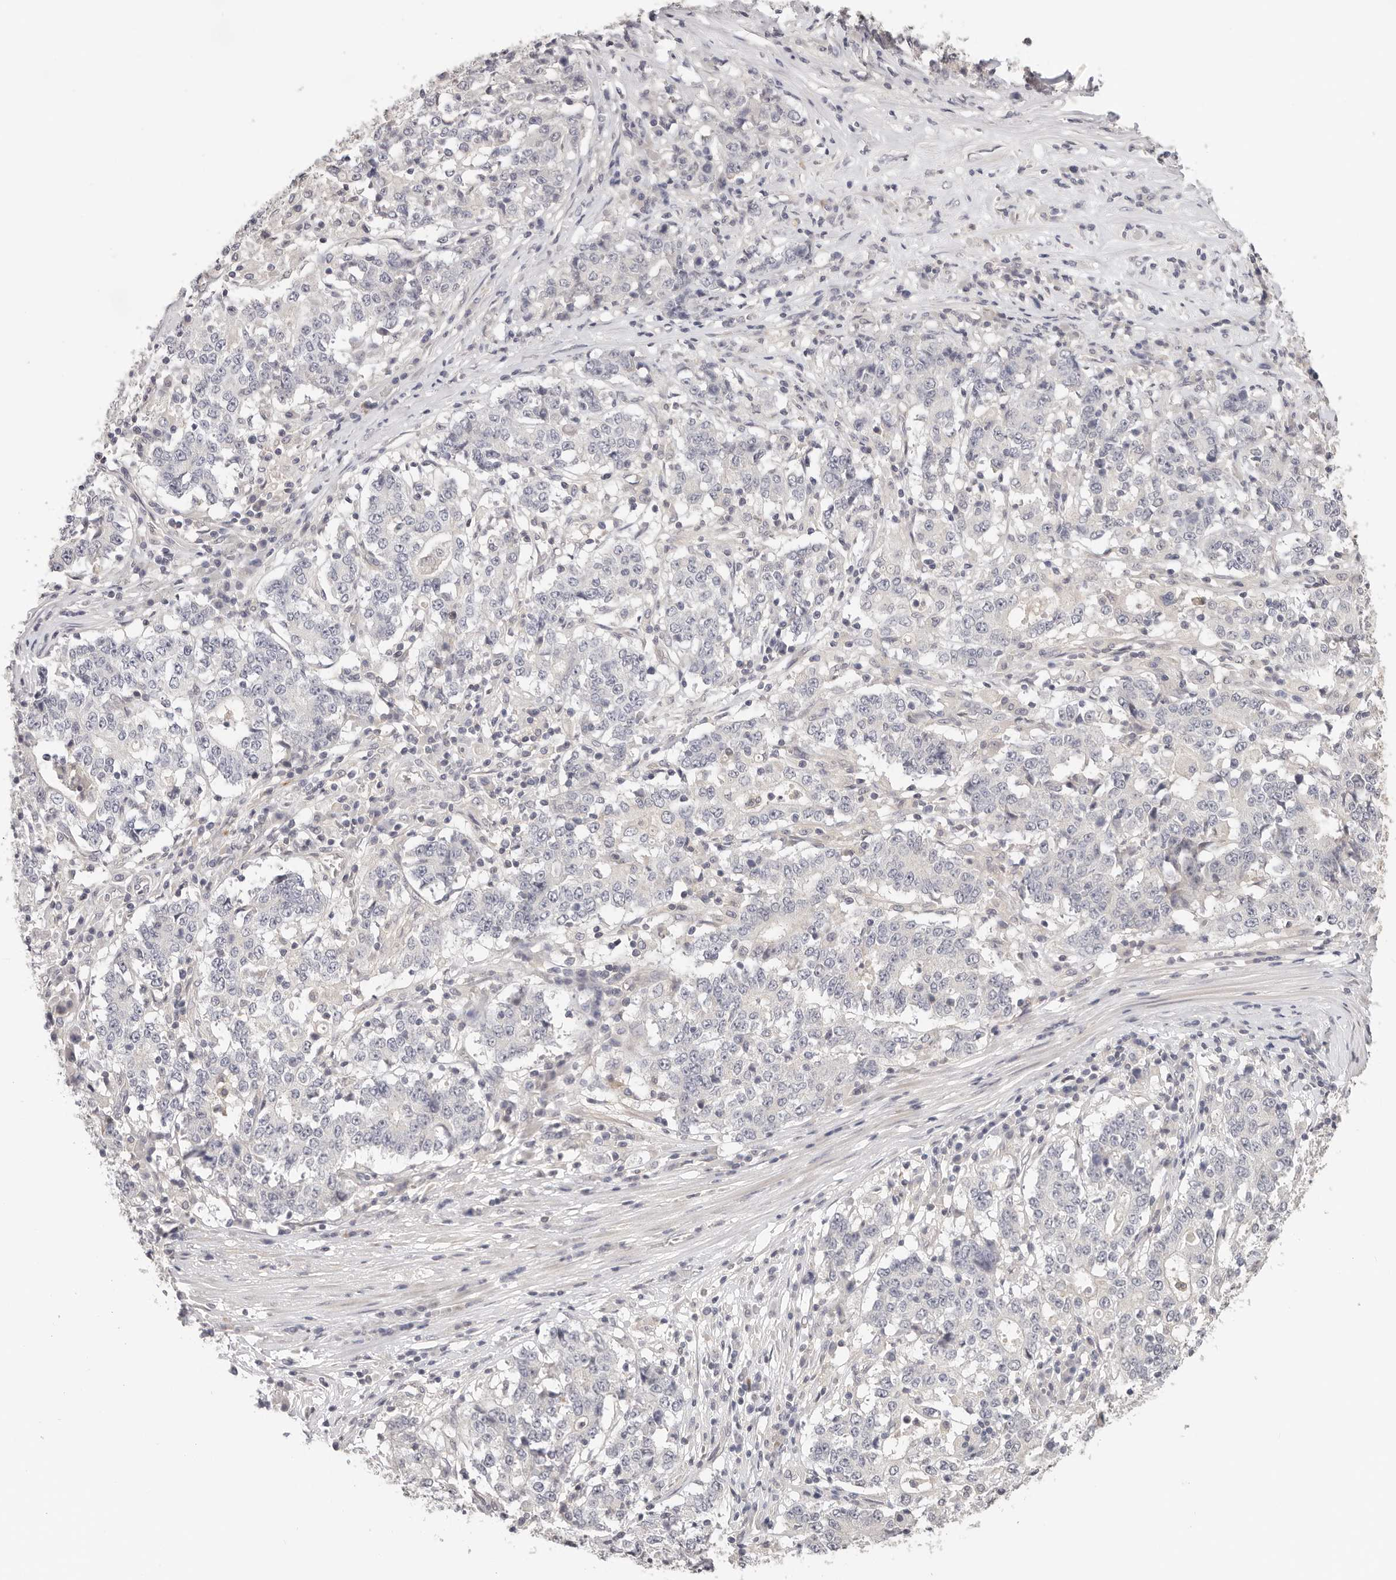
{"staining": {"intensity": "negative", "quantity": "none", "location": "none"}, "tissue": "stomach cancer", "cell_type": "Tumor cells", "image_type": "cancer", "snomed": [{"axis": "morphology", "description": "Adenocarcinoma, NOS"}, {"axis": "topography", "description": "Stomach"}], "caption": "DAB immunohistochemical staining of human stomach cancer (adenocarcinoma) demonstrates no significant staining in tumor cells.", "gene": "GGPS1", "patient": {"sex": "male", "age": 59}}